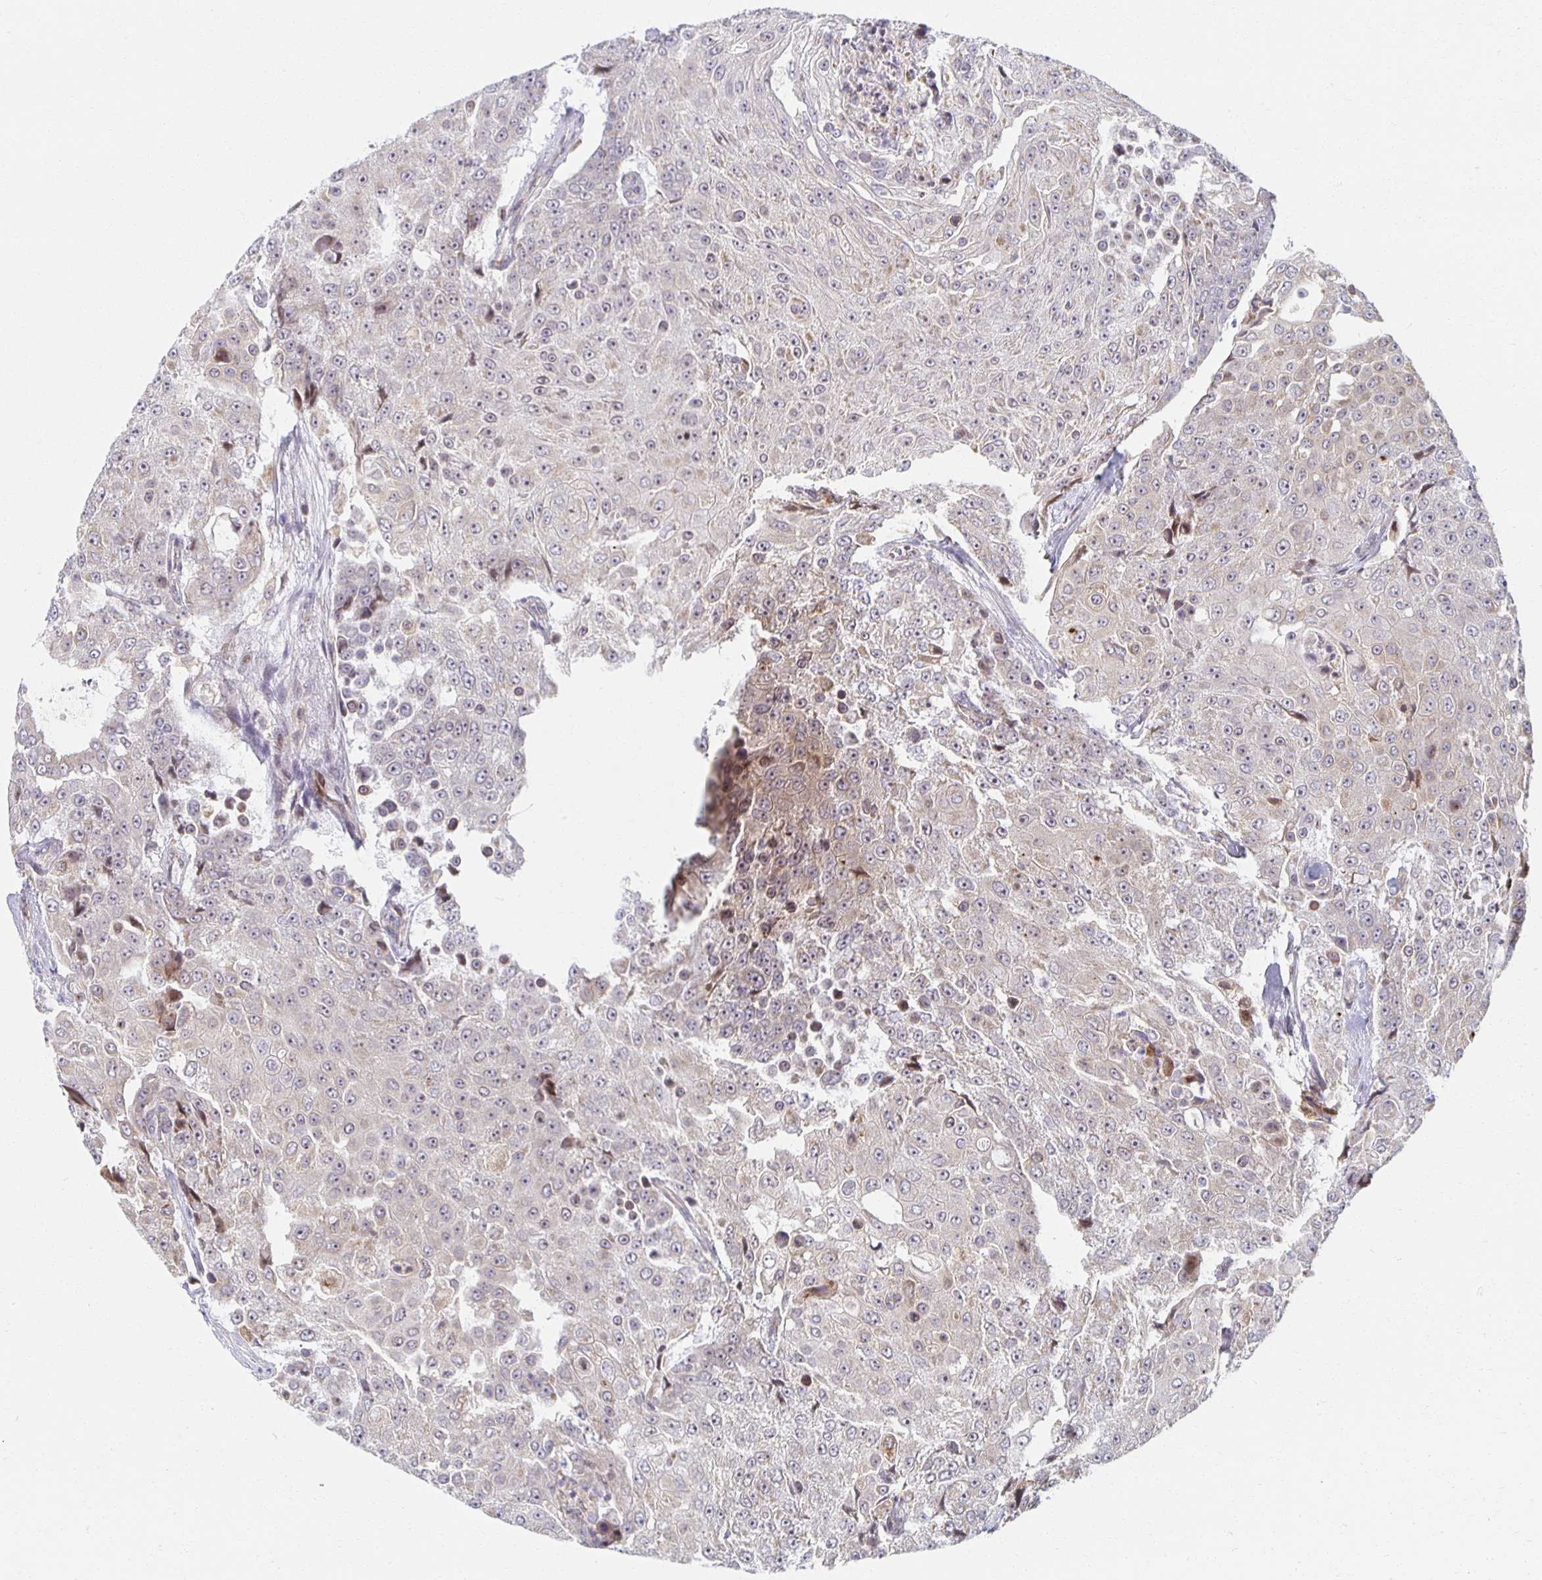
{"staining": {"intensity": "weak", "quantity": "25%-75%", "location": "cytoplasmic/membranous"}, "tissue": "urothelial cancer", "cell_type": "Tumor cells", "image_type": "cancer", "snomed": [{"axis": "morphology", "description": "Urothelial carcinoma, High grade"}, {"axis": "topography", "description": "Urinary bladder"}], "caption": "IHC of human urothelial cancer shows low levels of weak cytoplasmic/membranous staining in approximately 25%-75% of tumor cells.", "gene": "HCFC1R1", "patient": {"sex": "female", "age": 63}}